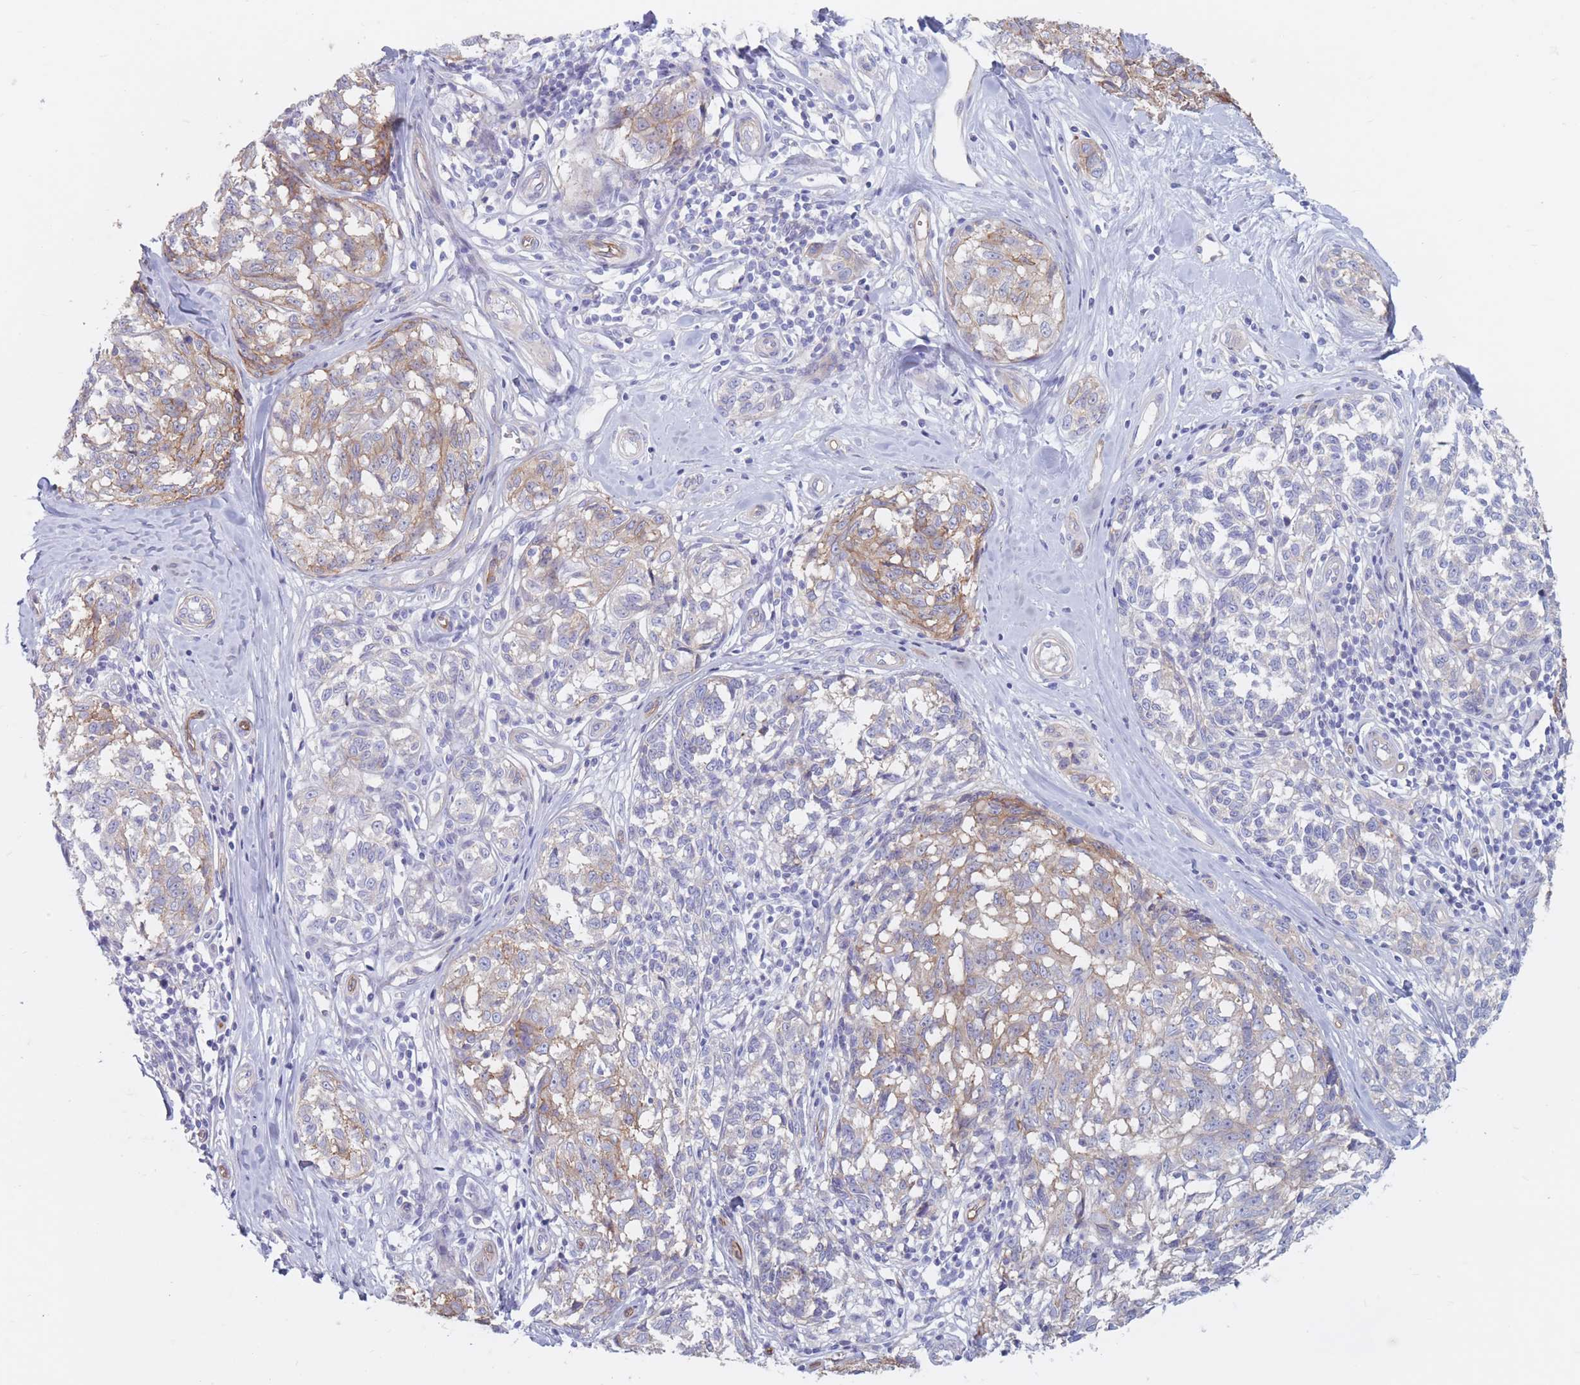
{"staining": {"intensity": "moderate", "quantity": "25%-75%", "location": "cytoplasmic/membranous"}, "tissue": "melanoma", "cell_type": "Tumor cells", "image_type": "cancer", "snomed": [{"axis": "morphology", "description": "Normal tissue, NOS"}, {"axis": "morphology", "description": "Malignant melanoma, NOS"}, {"axis": "topography", "description": "Skin"}], "caption": "A histopathology image showing moderate cytoplasmic/membranous expression in approximately 25%-75% of tumor cells in melanoma, as visualized by brown immunohistochemical staining.", "gene": "PLPP1", "patient": {"sex": "female", "age": 64}}